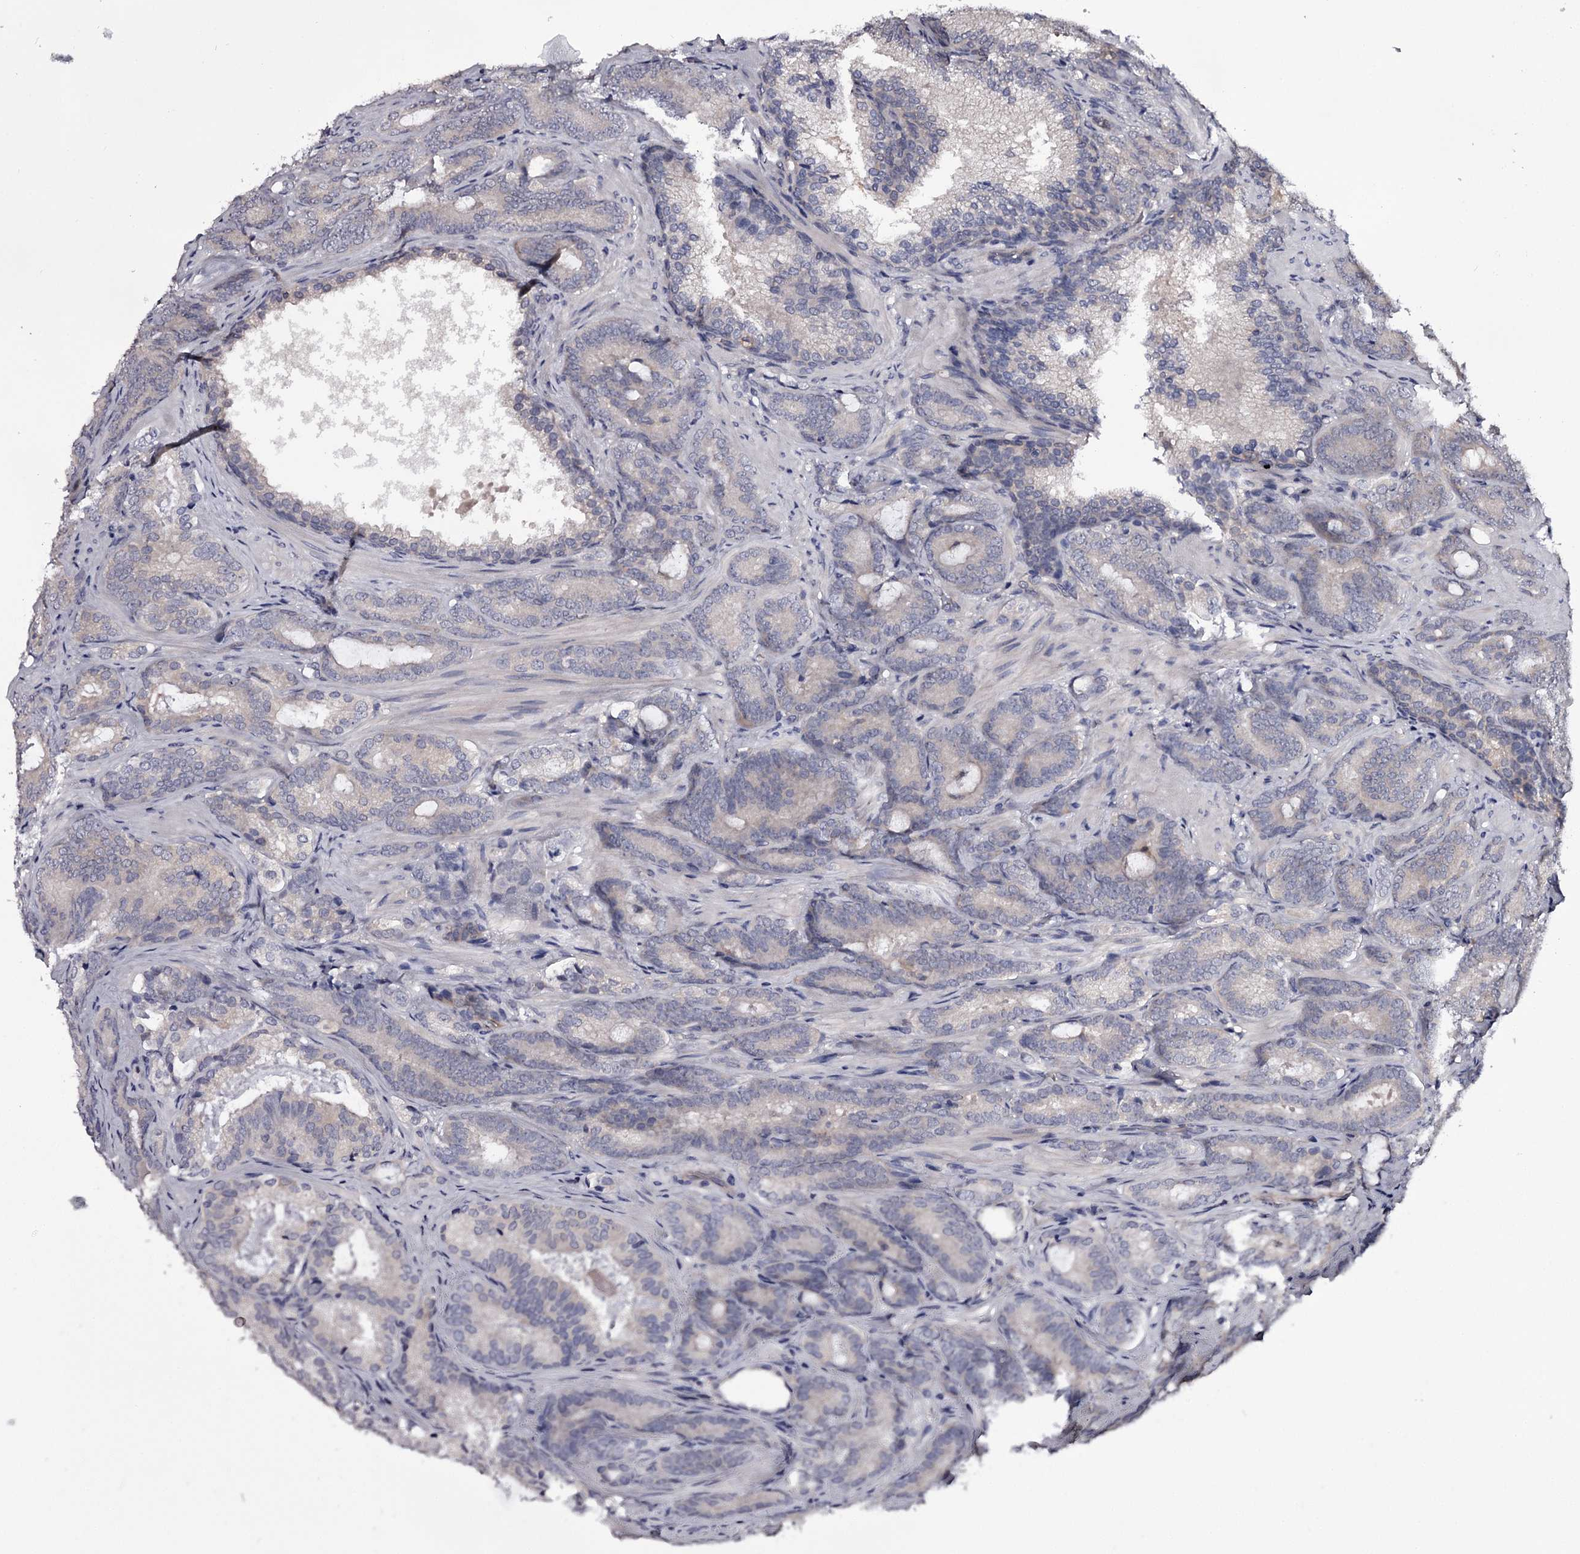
{"staining": {"intensity": "negative", "quantity": "none", "location": "none"}, "tissue": "prostate cancer", "cell_type": "Tumor cells", "image_type": "cancer", "snomed": [{"axis": "morphology", "description": "Adenocarcinoma, Low grade"}, {"axis": "topography", "description": "Prostate"}], "caption": "IHC micrograph of neoplastic tissue: human prostate cancer stained with DAB (3,3'-diaminobenzidine) shows no significant protein positivity in tumor cells.", "gene": "GSTO1", "patient": {"sex": "male", "age": 60}}